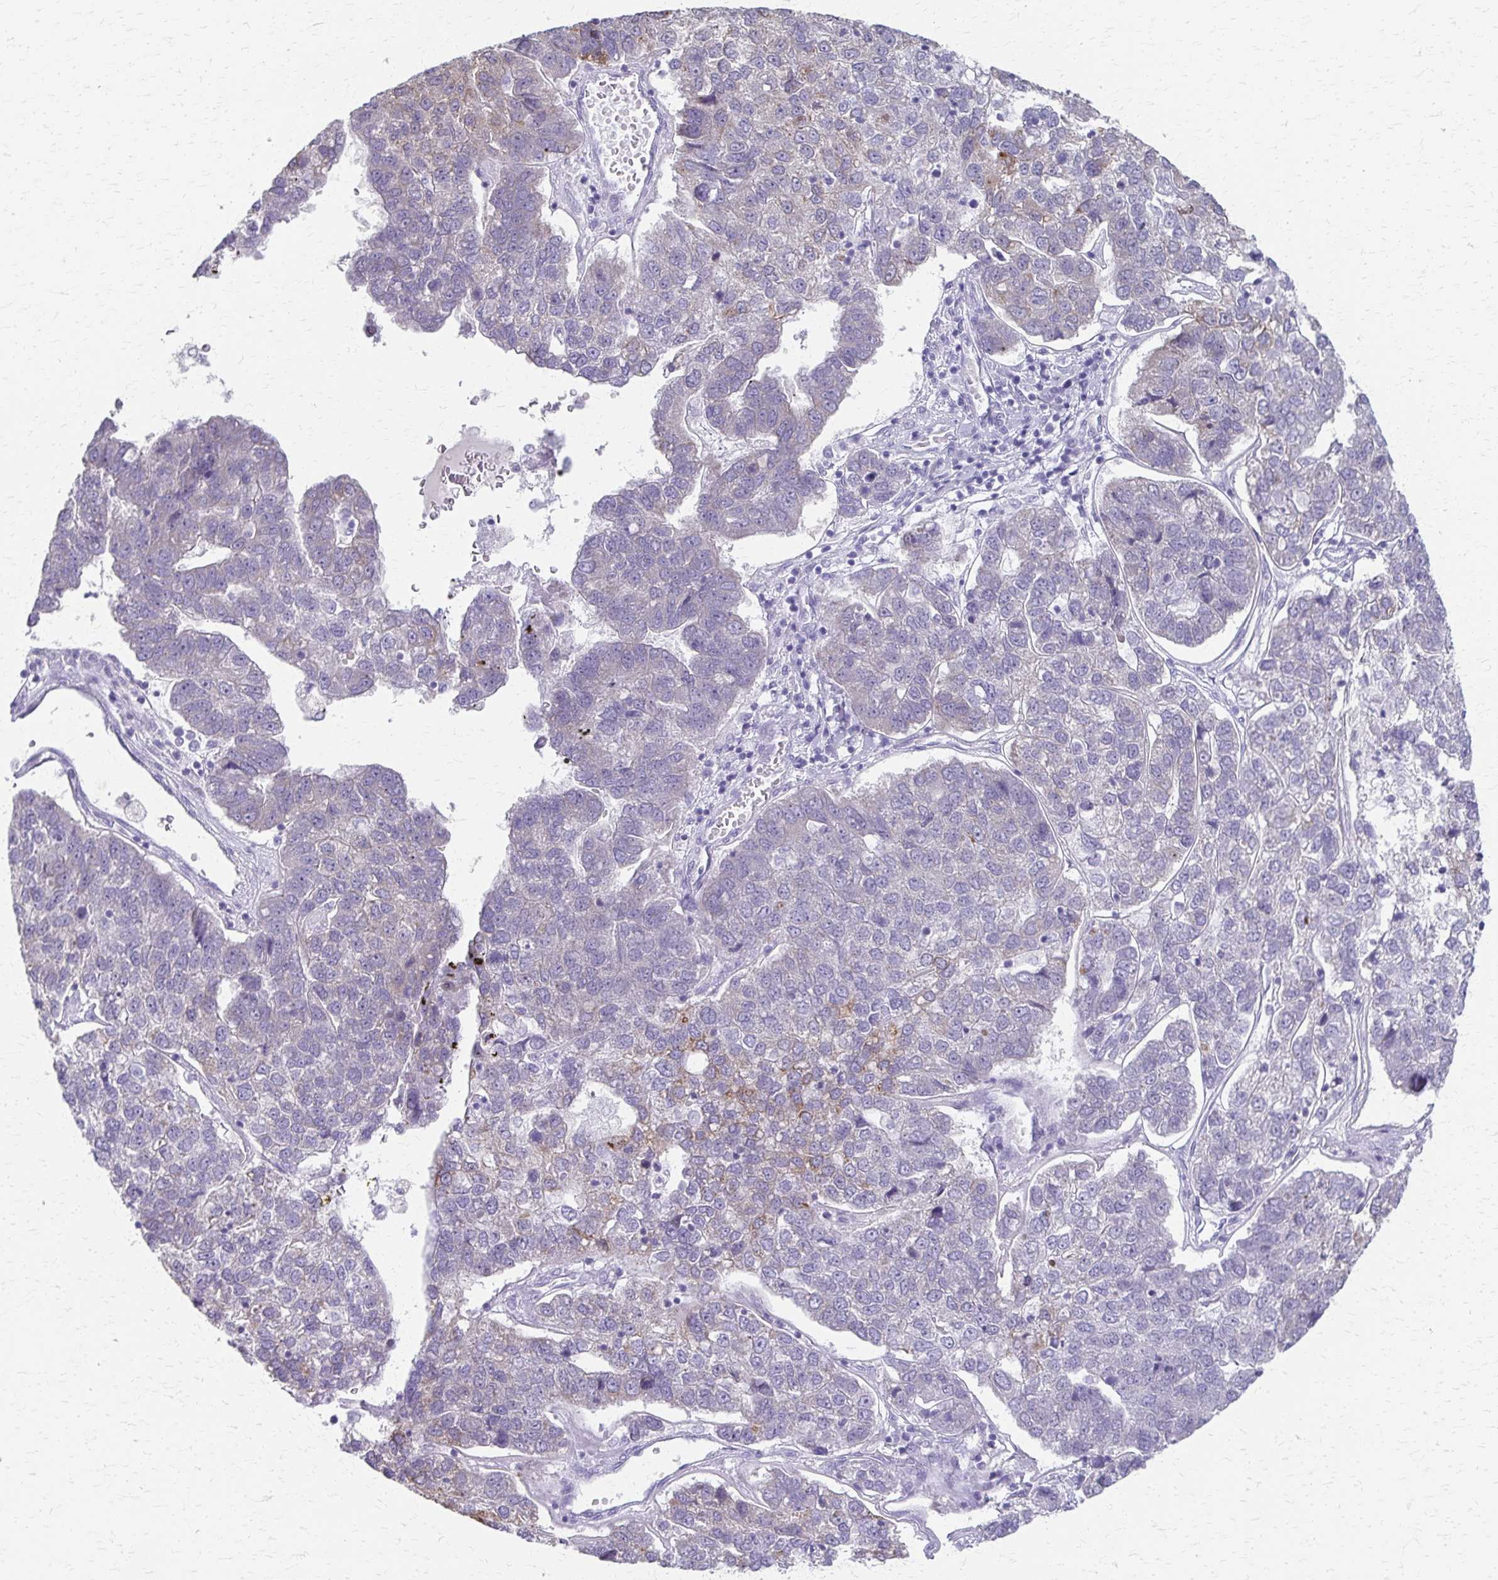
{"staining": {"intensity": "weak", "quantity": "<25%", "location": "cytoplasmic/membranous"}, "tissue": "pancreatic cancer", "cell_type": "Tumor cells", "image_type": "cancer", "snomed": [{"axis": "morphology", "description": "Adenocarcinoma, NOS"}, {"axis": "topography", "description": "Pancreas"}], "caption": "A histopathology image of human pancreatic adenocarcinoma is negative for staining in tumor cells.", "gene": "CYB5A", "patient": {"sex": "female", "age": 61}}